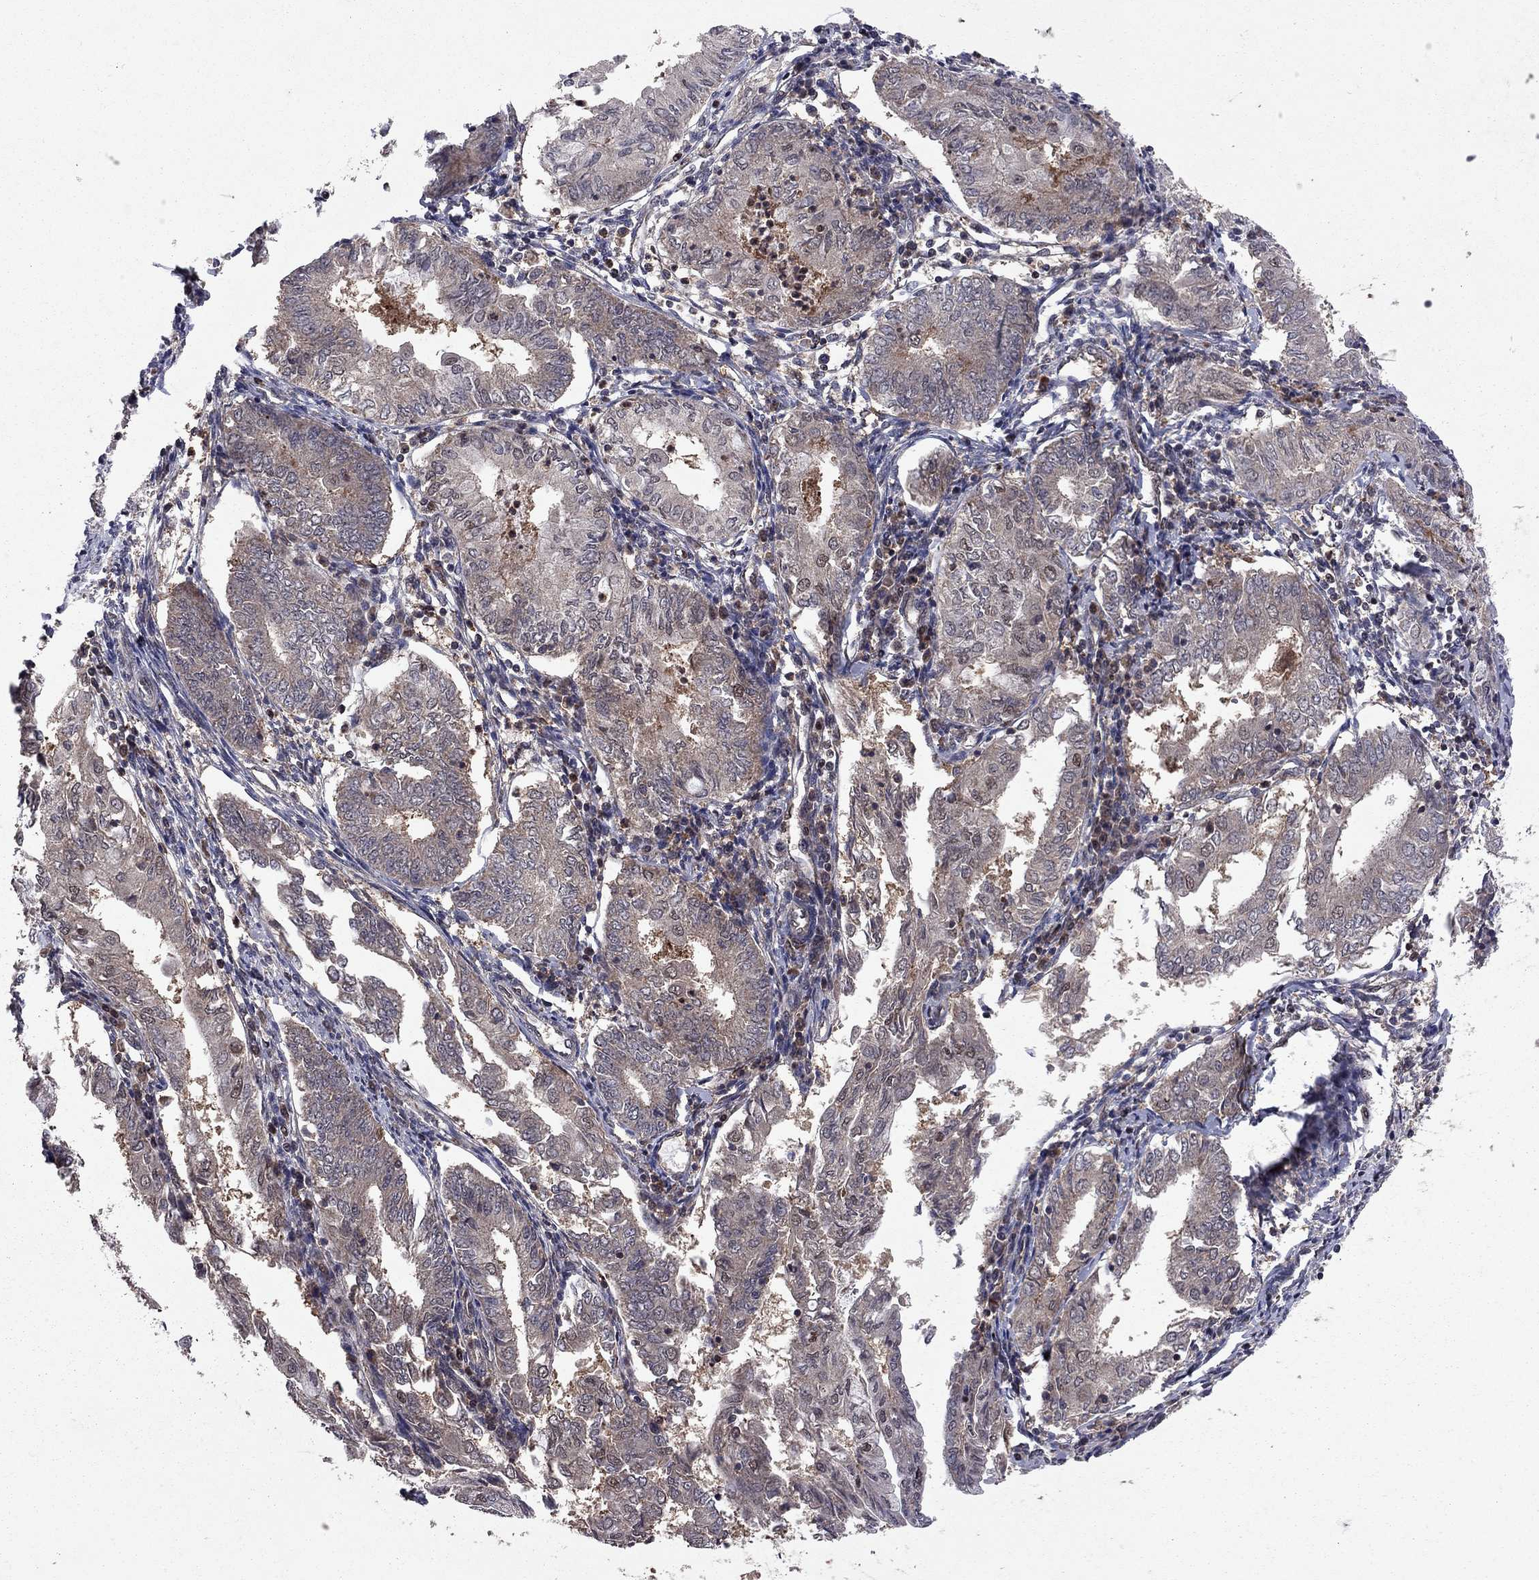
{"staining": {"intensity": "weak", "quantity": "25%-75%", "location": "cytoplasmic/membranous"}, "tissue": "endometrial cancer", "cell_type": "Tumor cells", "image_type": "cancer", "snomed": [{"axis": "morphology", "description": "Adenocarcinoma, NOS"}, {"axis": "topography", "description": "Endometrium"}], "caption": "High-power microscopy captured an immunohistochemistry (IHC) histopathology image of adenocarcinoma (endometrial), revealing weak cytoplasmic/membranous positivity in about 25%-75% of tumor cells.", "gene": "IPP", "patient": {"sex": "female", "age": 68}}